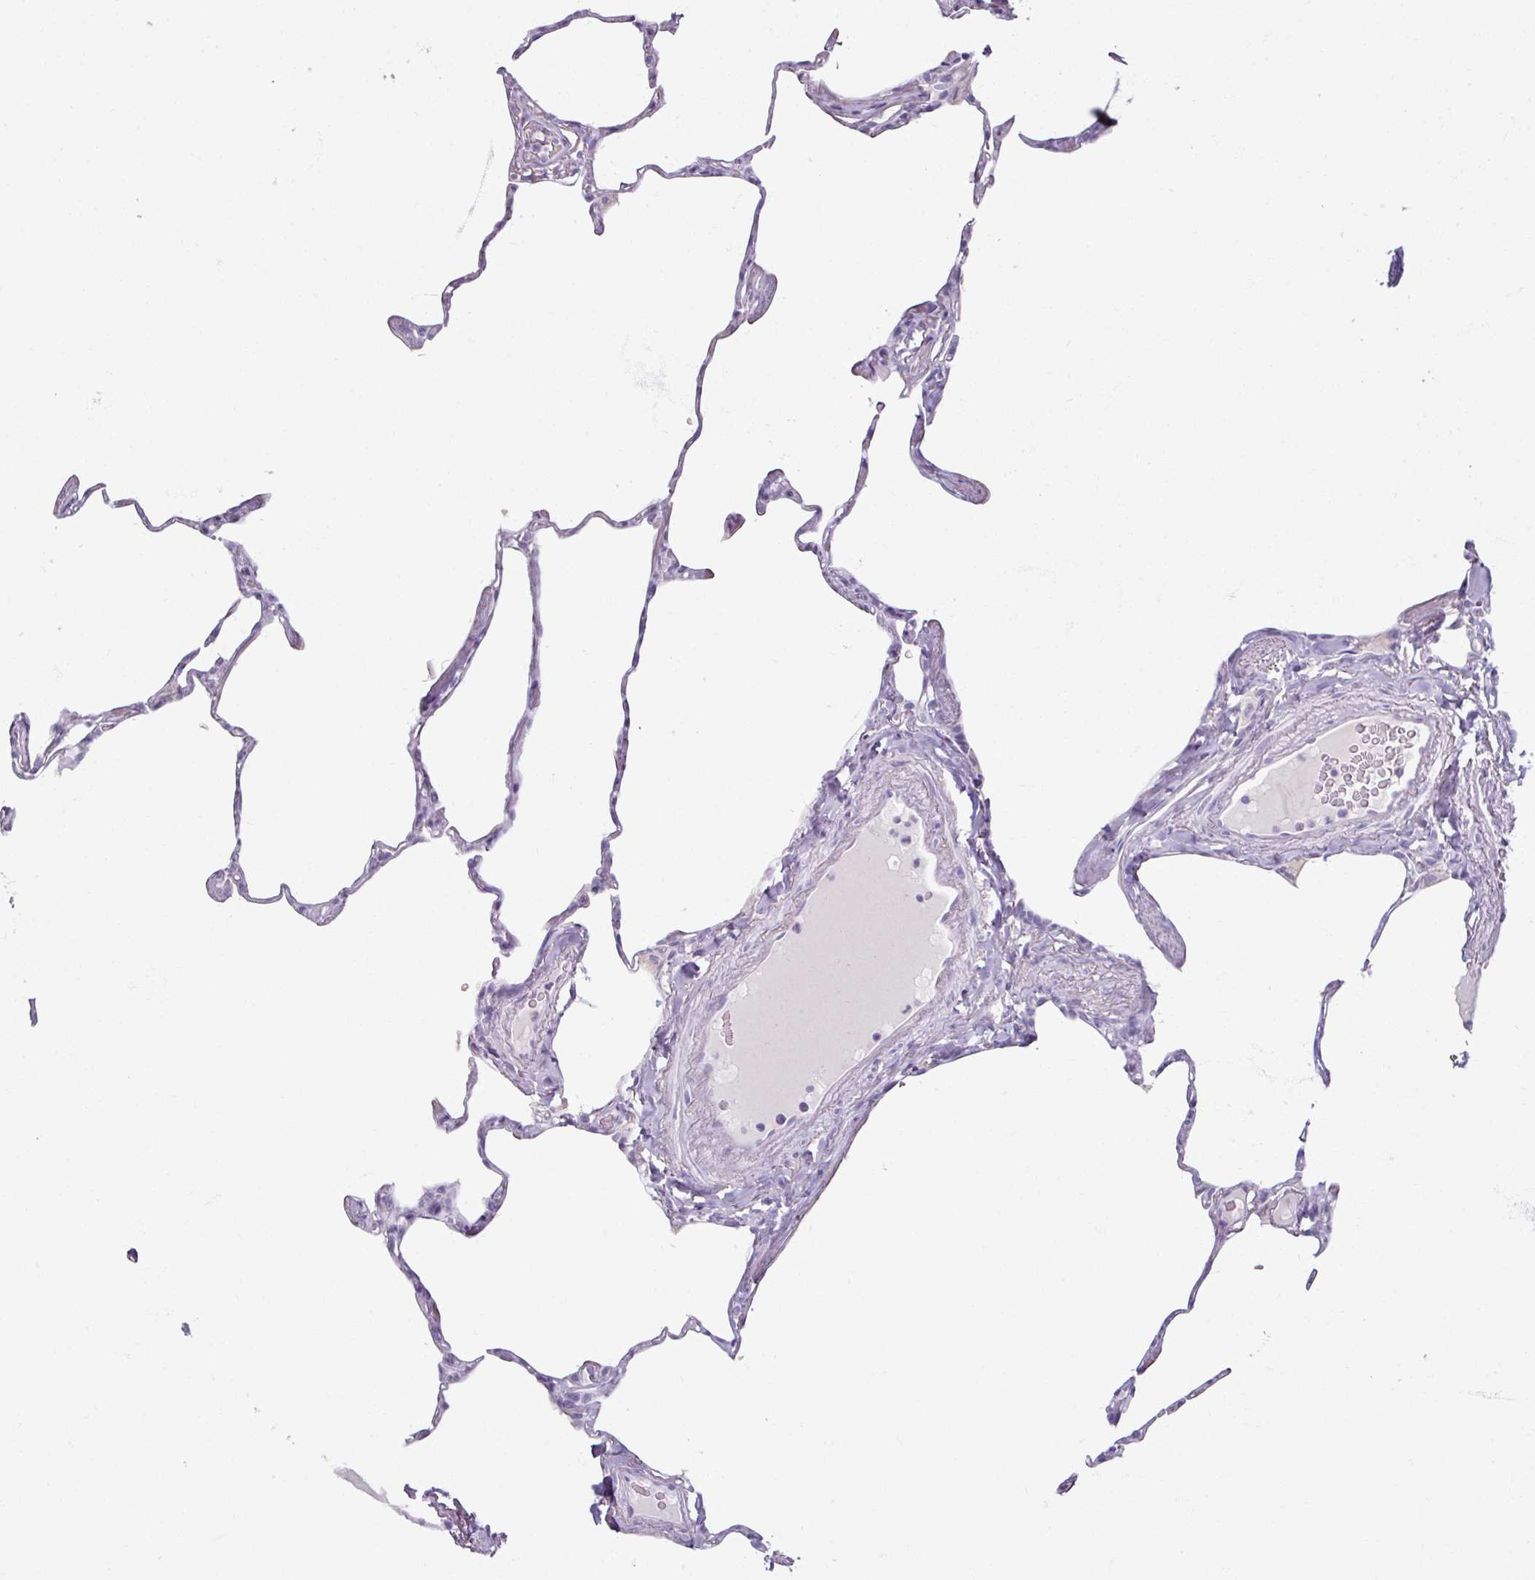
{"staining": {"intensity": "negative", "quantity": "none", "location": "none"}, "tissue": "lung", "cell_type": "Alveolar cells", "image_type": "normal", "snomed": [{"axis": "morphology", "description": "Normal tissue, NOS"}, {"axis": "topography", "description": "Lung"}], "caption": "High magnification brightfield microscopy of unremarkable lung stained with DAB (3,3'-diaminobenzidine) (brown) and counterstained with hematoxylin (blue): alveolar cells show no significant expression. (DAB (3,3'-diaminobenzidine) IHC with hematoxylin counter stain).", "gene": "SLC27A5", "patient": {"sex": "male", "age": 65}}